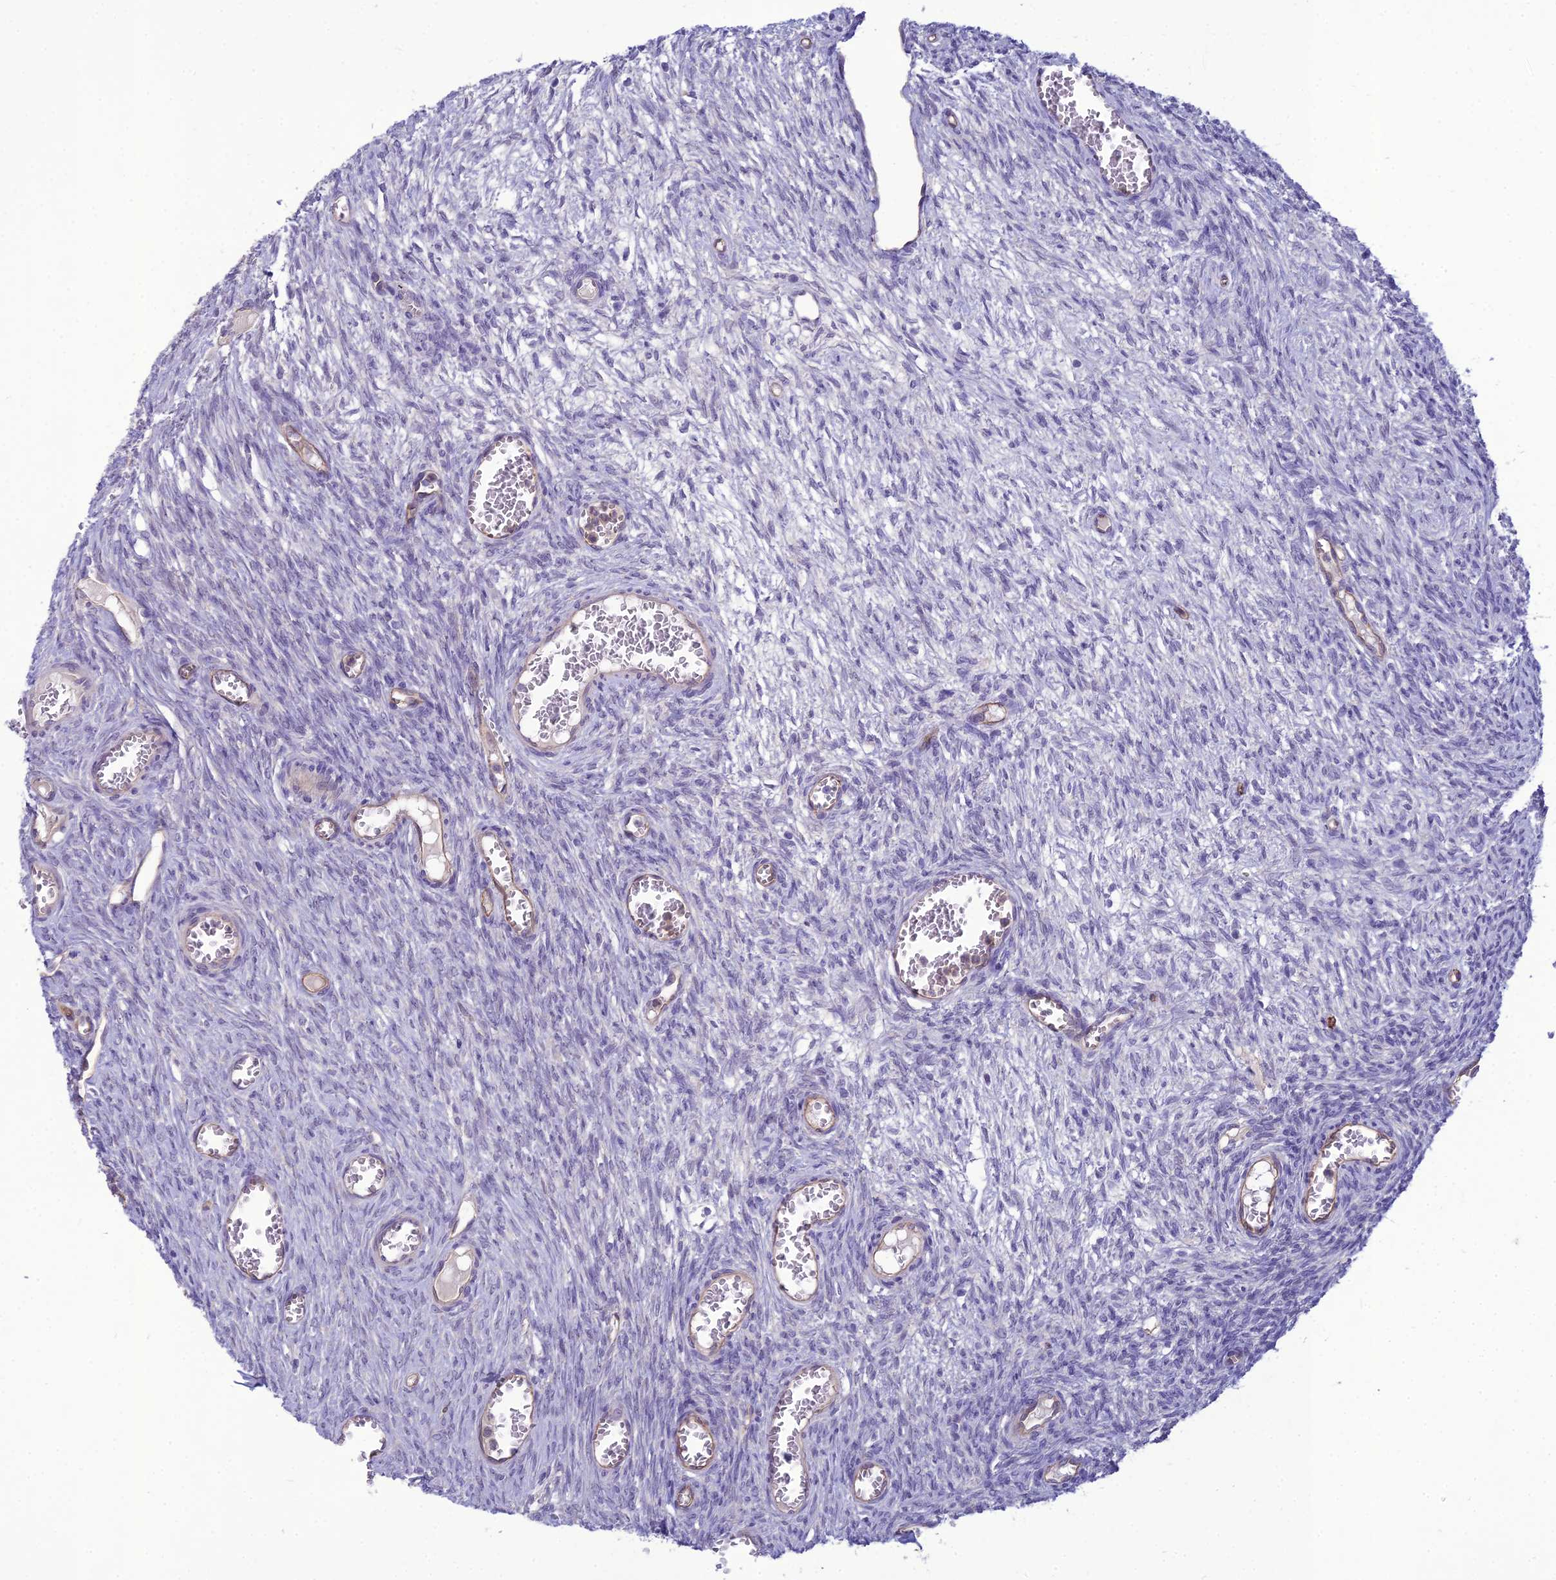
{"staining": {"intensity": "negative", "quantity": "none", "location": "none"}, "tissue": "ovary", "cell_type": "Follicle cells", "image_type": "normal", "snomed": [{"axis": "morphology", "description": "Normal tissue, NOS"}, {"axis": "topography", "description": "Ovary"}], "caption": "Human ovary stained for a protein using immunohistochemistry (IHC) exhibits no expression in follicle cells.", "gene": "BBS7", "patient": {"sex": "female", "age": 44}}